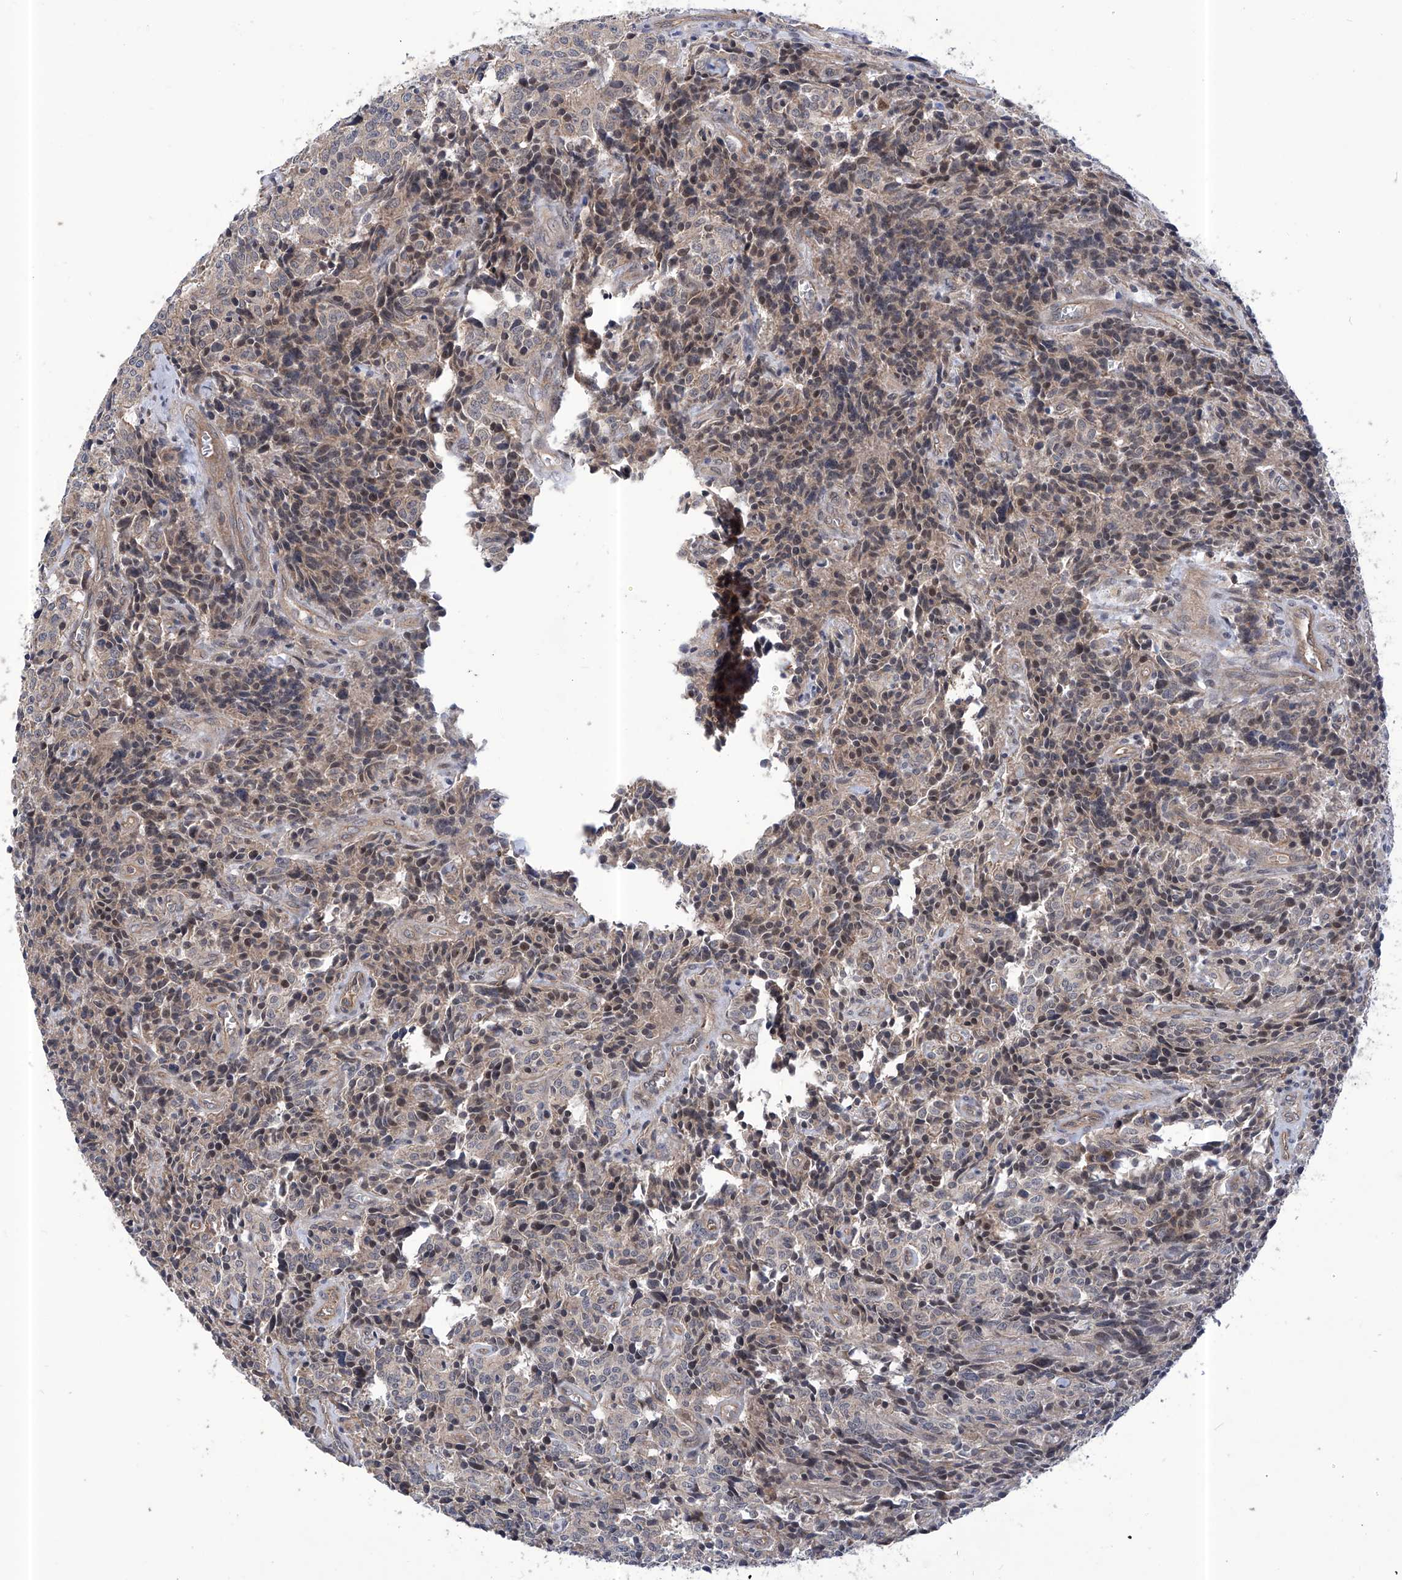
{"staining": {"intensity": "negative", "quantity": "none", "location": "none"}, "tissue": "carcinoid", "cell_type": "Tumor cells", "image_type": "cancer", "snomed": [{"axis": "morphology", "description": "Carcinoid, malignant, NOS"}, {"axis": "topography", "description": "Lung"}], "caption": "Immunohistochemical staining of carcinoid exhibits no significant staining in tumor cells.", "gene": "KIFC2", "patient": {"sex": "female", "age": 46}}